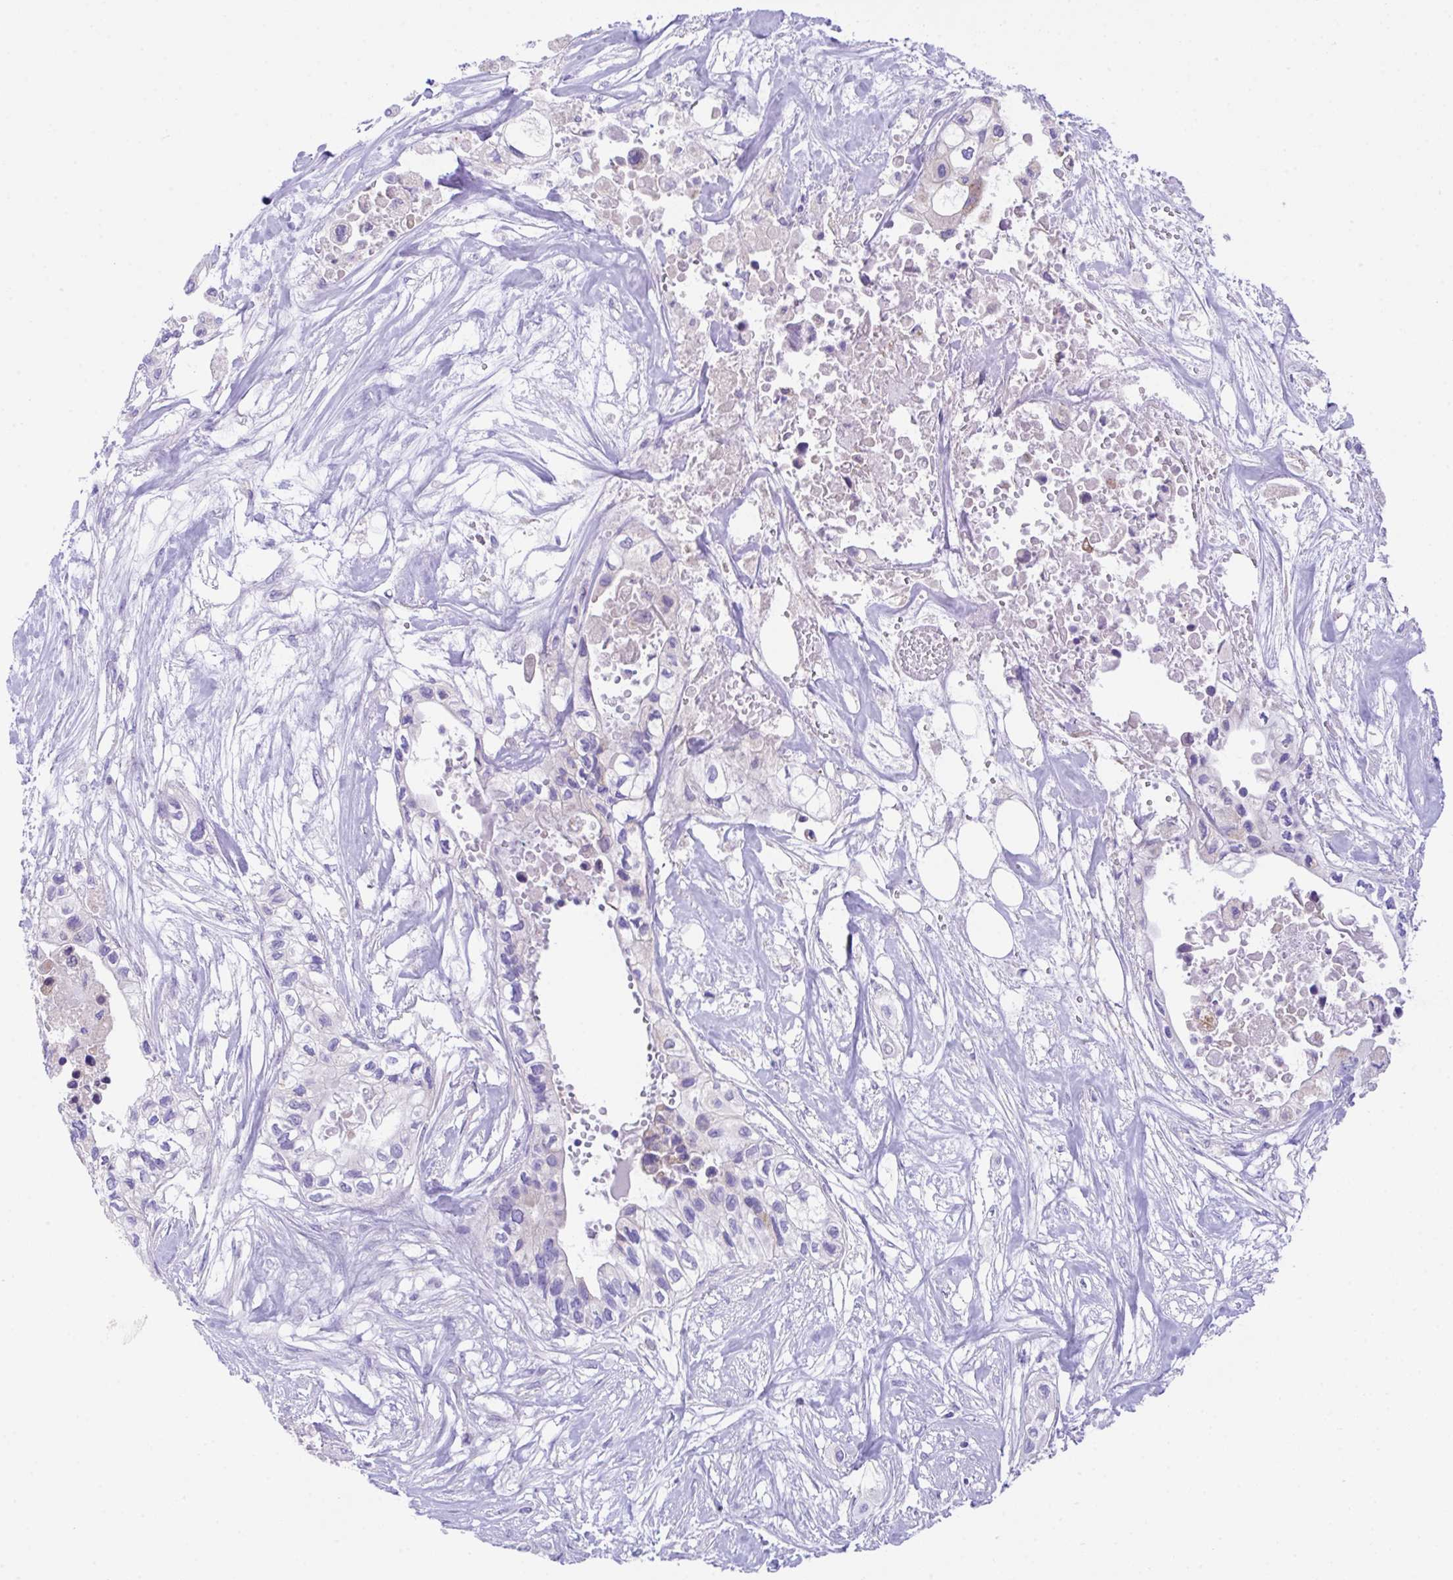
{"staining": {"intensity": "negative", "quantity": "none", "location": "none"}, "tissue": "pancreatic cancer", "cell_type": "Tumor cells", "image_type": "cancer", "snomed": [{"axis": "morphology", "description": "Adenocarcinoma, NOS"}, {"axis": "topography", "description": "Pancreas"}], "caption": "This is an immunohistochemistry image of pancreatic cancer. There is no expression in tumor cells.", "gene": "TMEM106B", "patient": {"sex": "female", "age": 63}}